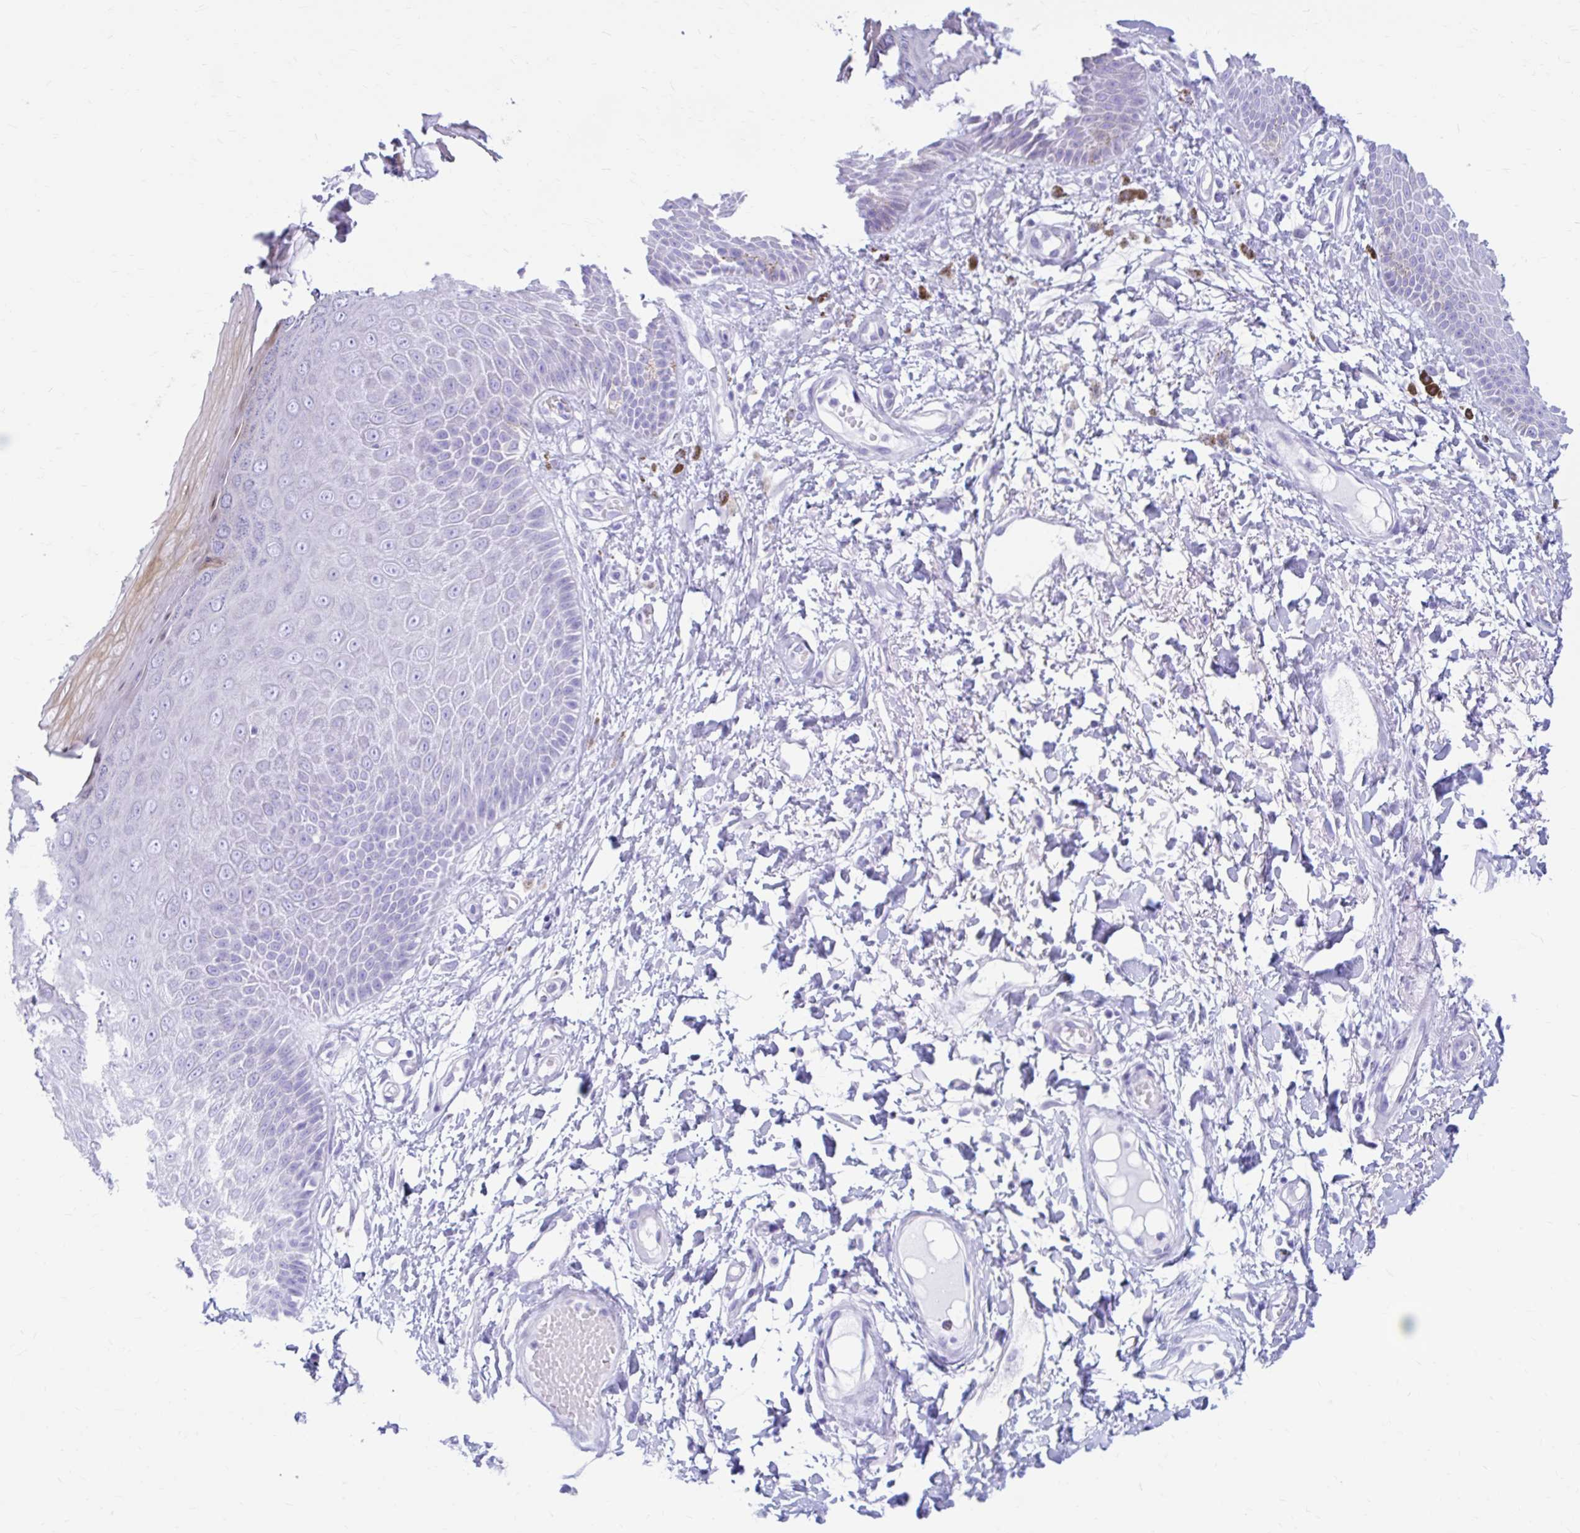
{"staining": {"intensity": "negative", "quantity": "none", "location": "none"}, "tissue": "skin", "cell_type": "Epidermal cells", "image_type": "normal", "snomed": [{"axis": "morphology", "description": "Normal tissue, NOS"}, {"axis": "topography", "description": "Anal"}, {"axis": "topography", "description": "Peripheral nerve tissue"}], "caption": "Epidermal cells are negative for brown protein staining in normal skin. (DAB (3,3'-diaminobenzidine) immunohistochemistry with hematoxylin counter stain).", "gene": "NSG2", "patient": {"sex": "male", "age": 78}}